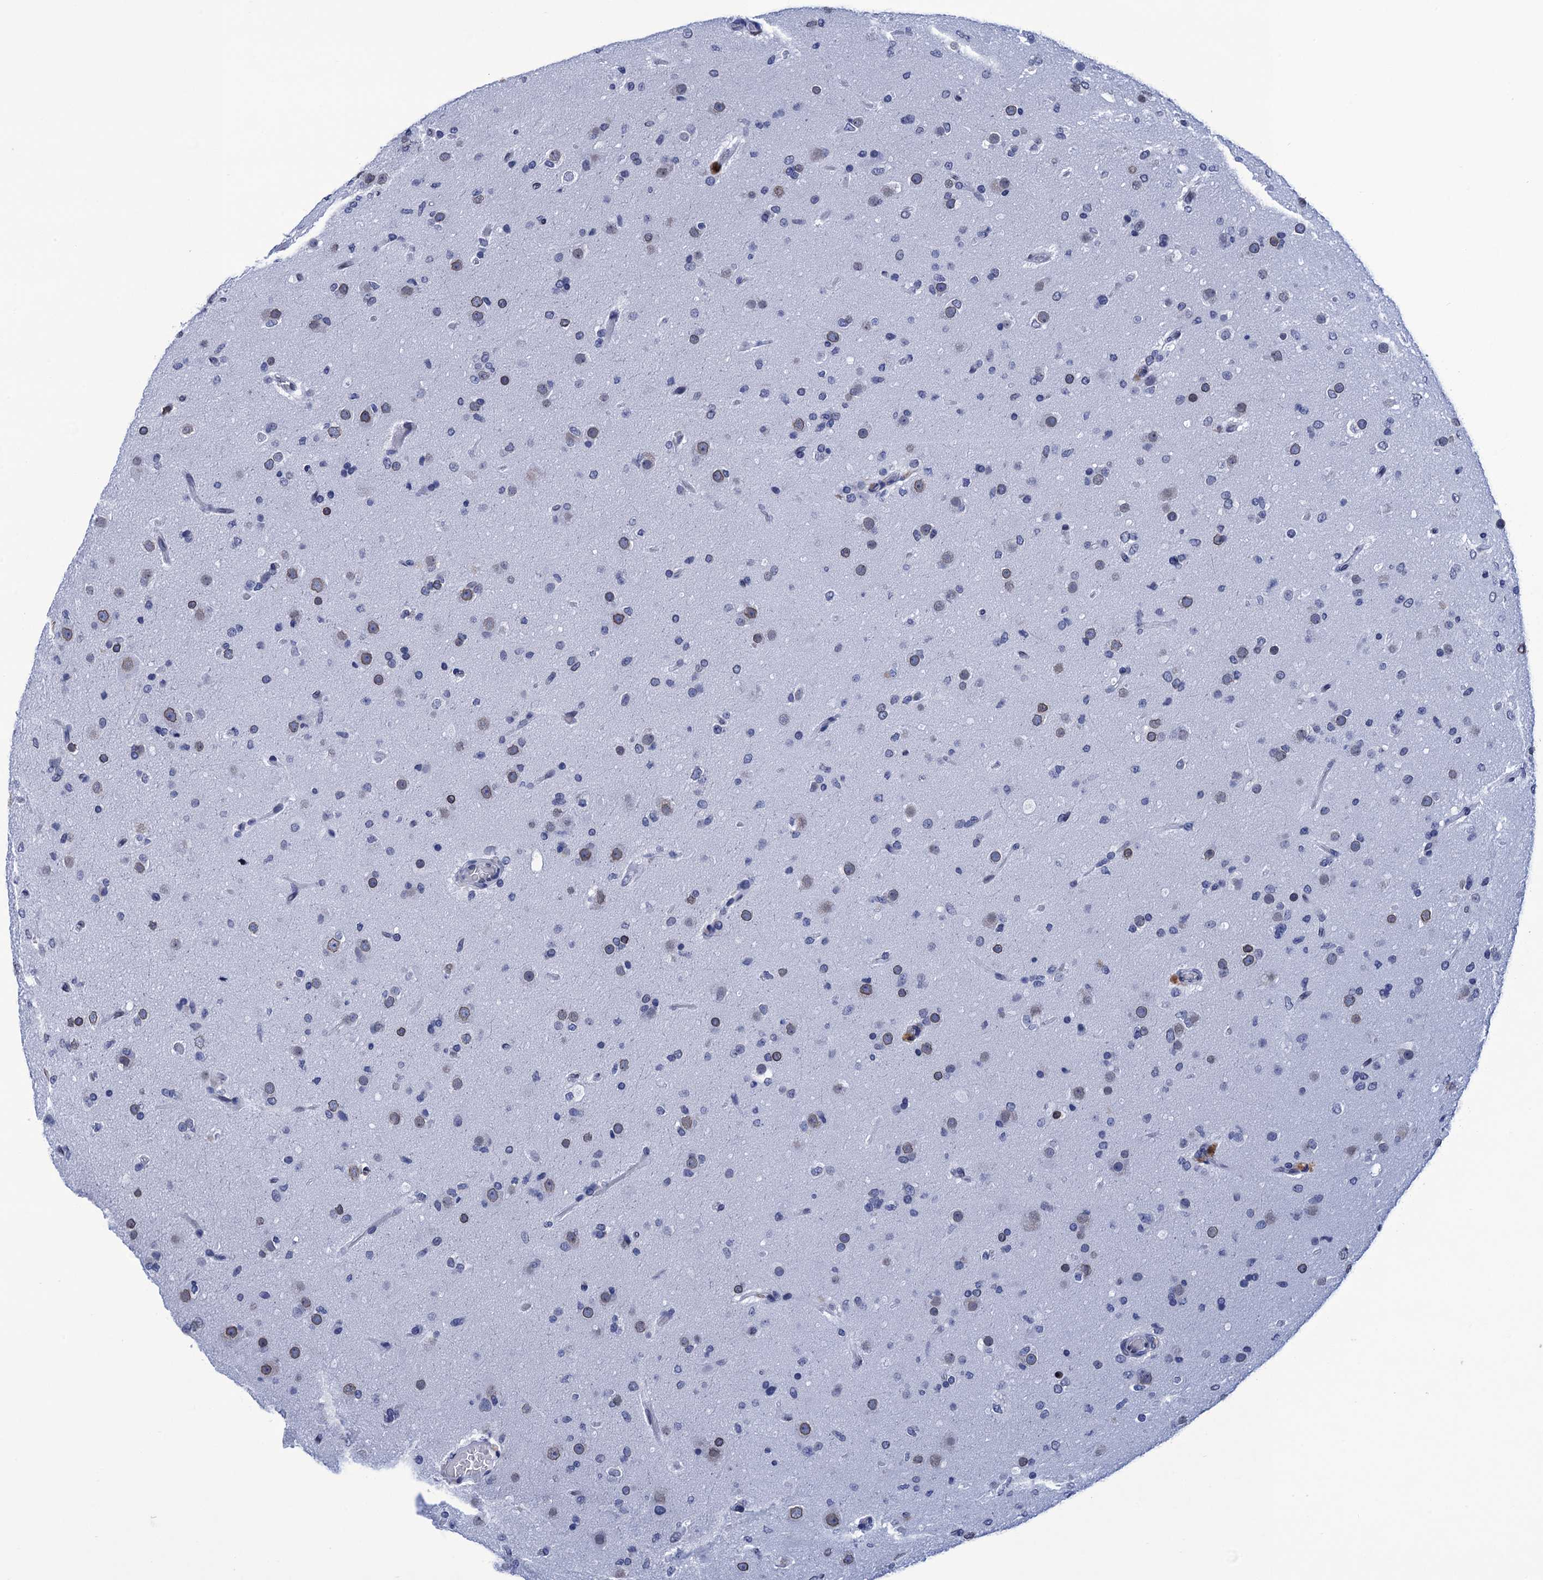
{"staining": {"intensity": "weak", "quantity": "<25%", "location": "cytoplasmic/membranous"}, "tissue": "glioma", "cell_type": "Tumor cells", "image_type": "cancer", "snomed": [{"axis": "morphology", "description": "Glioma, malignant, Low grade"}, {"axis": "topography", "description": "Brain"}], "caption": "DAB (3,3'-diaminobenzidine) immunohistochemical staining of human glioma reveals no significant staining in tumor cells.", "gene": "METTL25", "patient": {"sex": "male", "age": 65}}